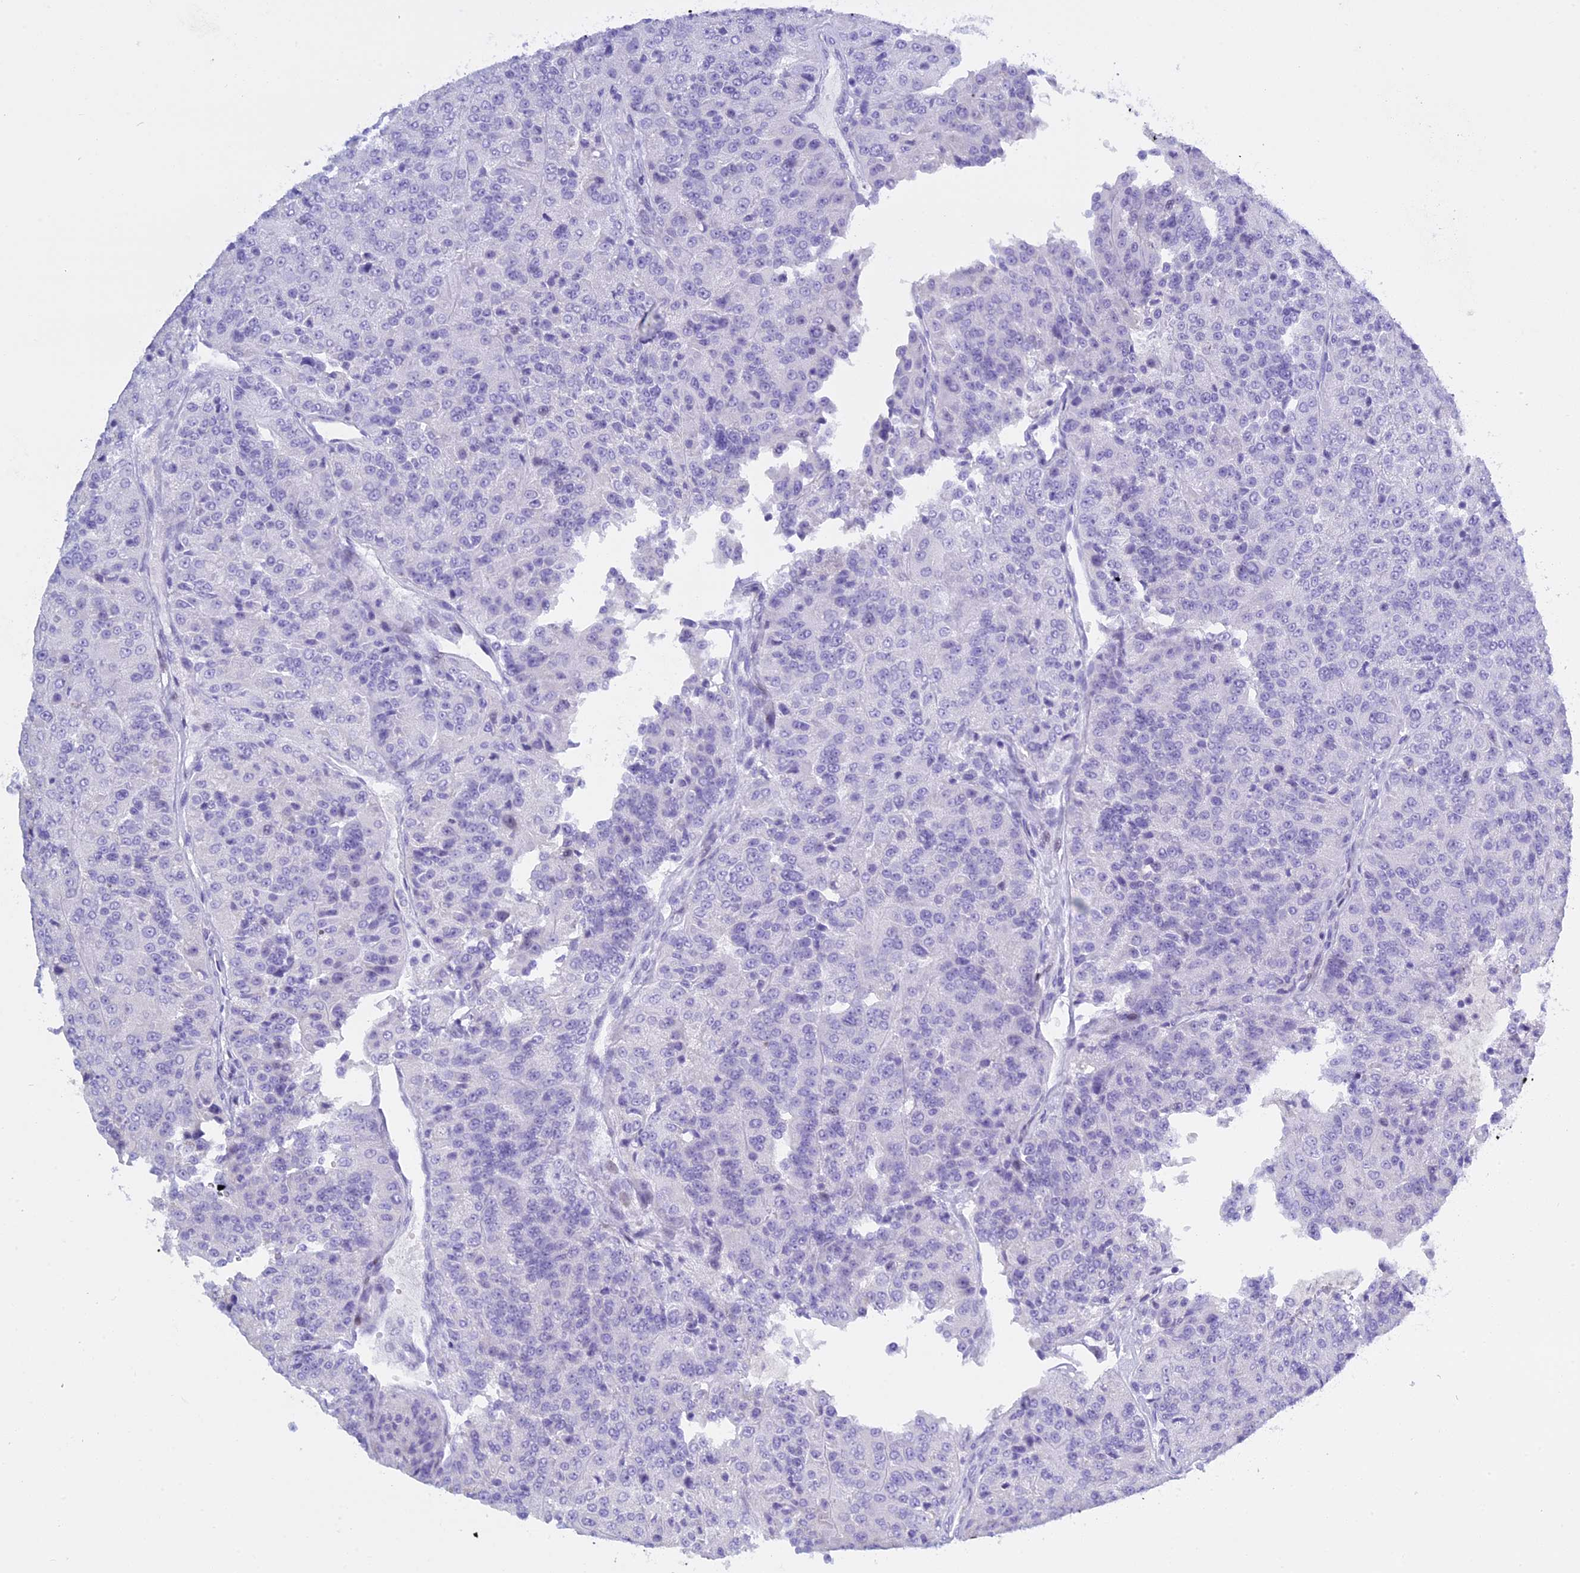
{"staining": {"intensity": "negative", "quantity": "none", "location": "none"}, "tissue": "renal cancer", "cell_type": "Tumor cells", "image_type": "cancer", "snomed": [{"axis": "morphology", "description": "Adenocarcinoma, NOS"}, {"axis": "topography", "description": "Kidney"}], "caption": "This is an immunohistochemistry (IHC) micrograph of human renal adenocarcinoma. There is no staining in tumor cells.", "gene": "KCTD21", "patient": {"sex": "female", "age": 63}}